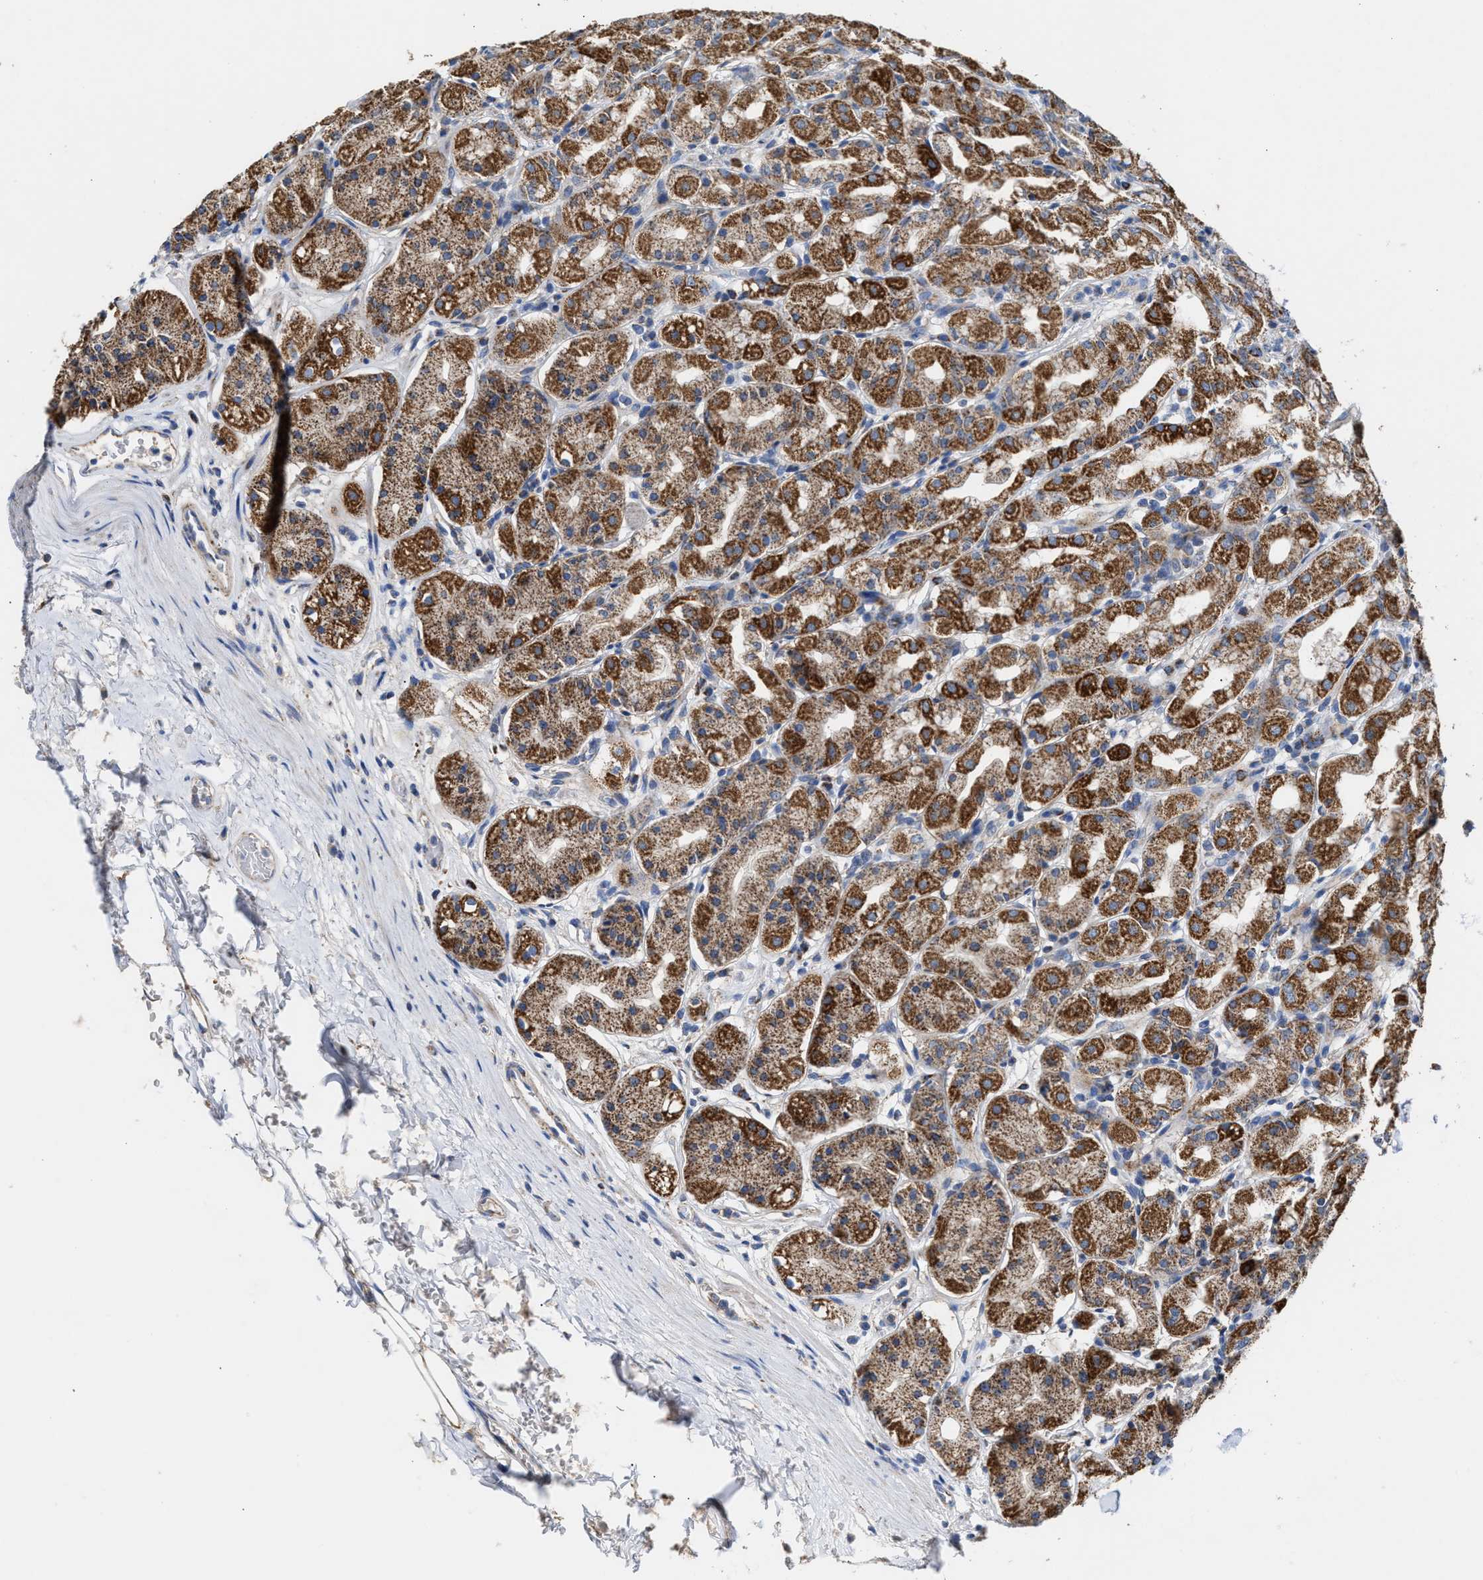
{"staining": {"intensity": "strong", "quantity": ">75%", "location": "cytoplasmic/membranous"}, "tissue": "stomach", "cell_type": "Glandular cells", "image_type": "normal", "snomed": [{"axis": "morphology", "description": "Normal tissue, NOS"}, {"axis": "topography", "description": "Stomach"}, {"axis": "topography", "description": "Stomach, lower"}], "caption": "Immunohistochemistry (IHC) micrograph of normal stomach stained for a protein (brown), which shows high levels of strong cytoplasmic/membranous expression in approximately >75% of glandular cells.", "gene": "MECR", "patient": {"sex": "female", "age": 56}}